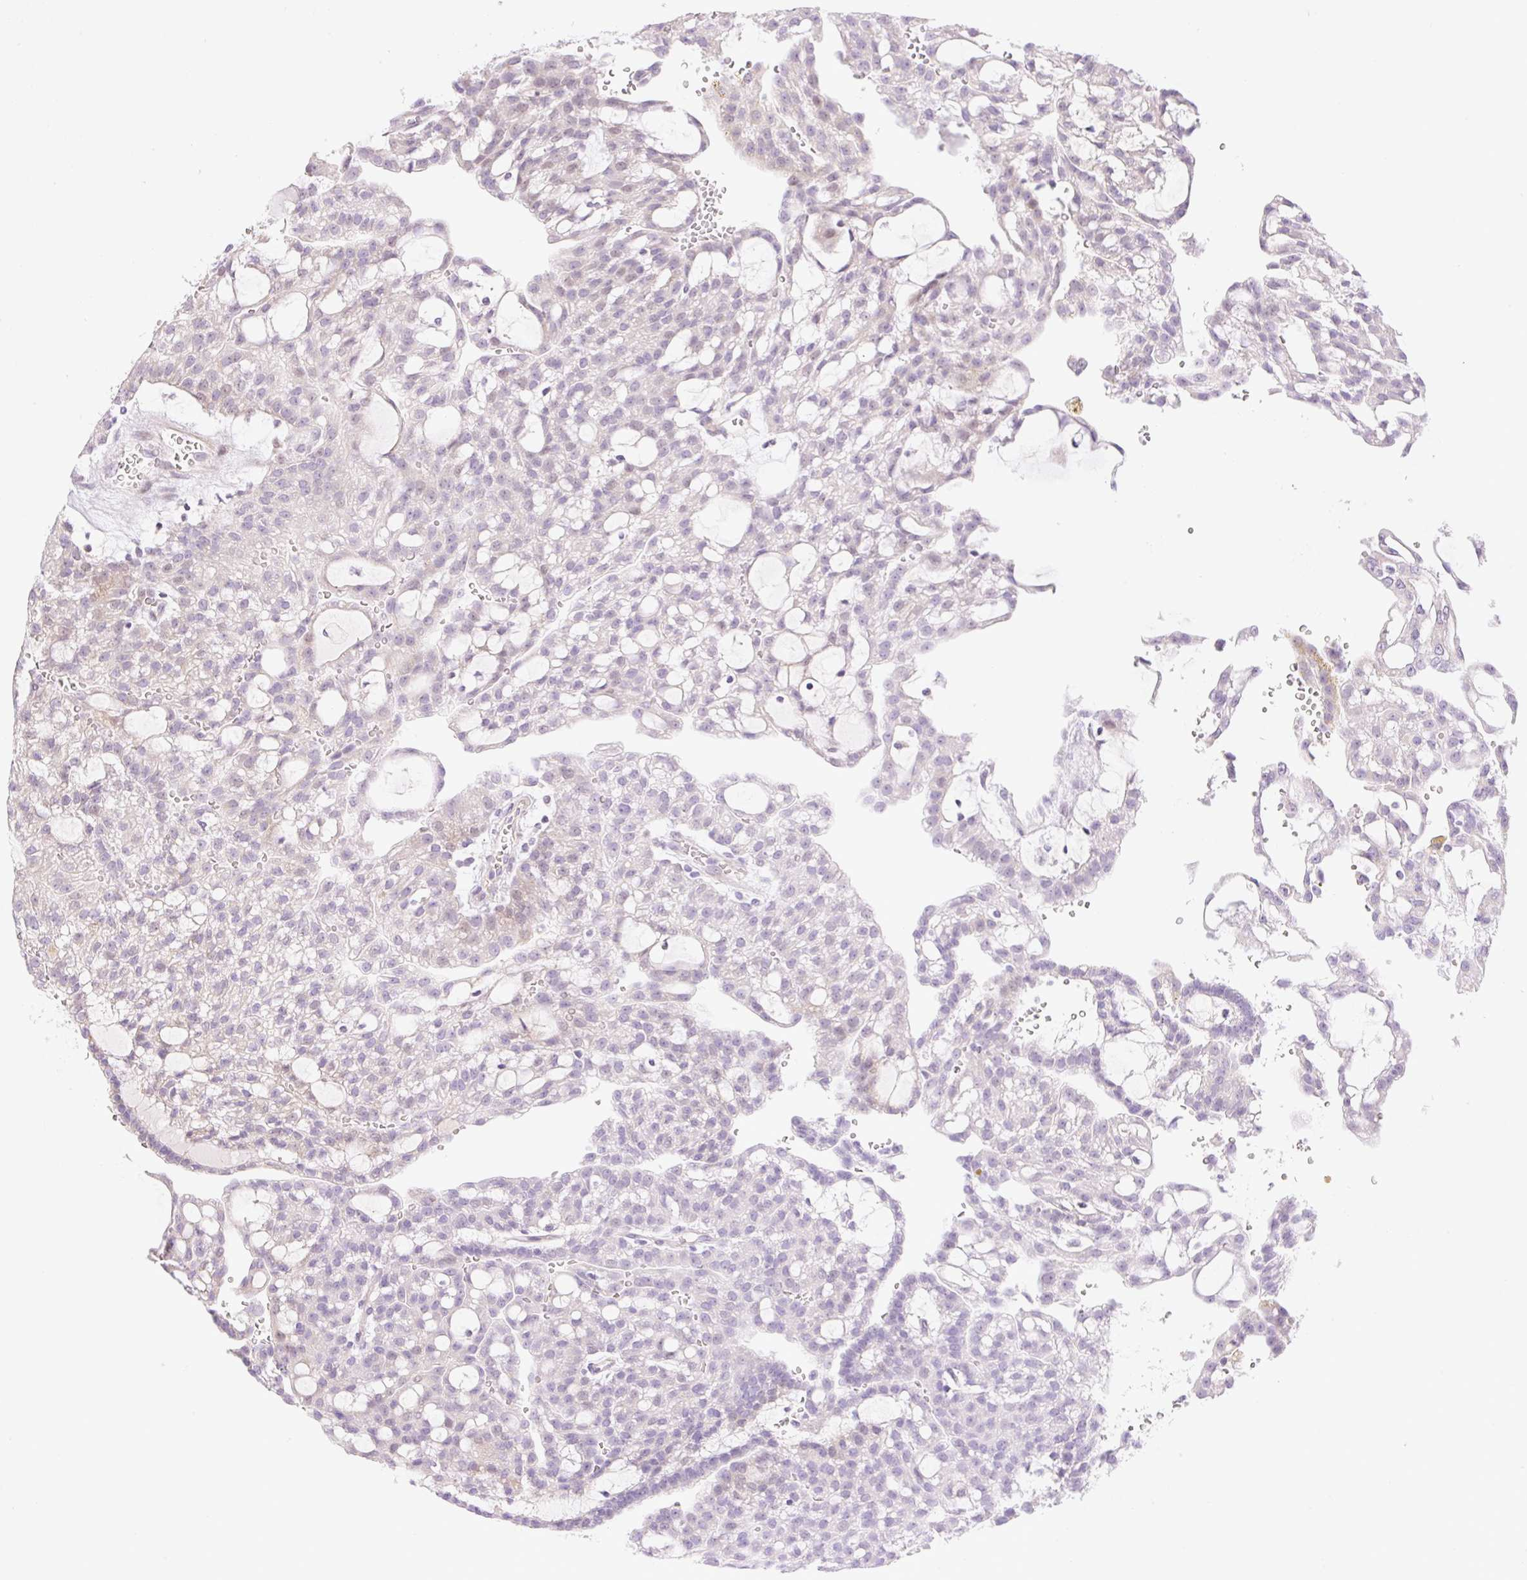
{"staining": {"intensity": "negative", "quantity": "none", "location": "none"}, "tissue": "renal cancer", "cell_type": "Tumor cells", "image_type": "cancer", "snomed": [{"axis": "morphology", "description": "Adenocarcinoma, NOS"}, {"axis": "topography", "description": "Kidney"}], "caption": "Immunohistochemical staining of renal adenocarcinoma reveals no significant positivity in tumor cells.", "gene": "ZNF394", "patient": {"sex": "male", "age": 63}}